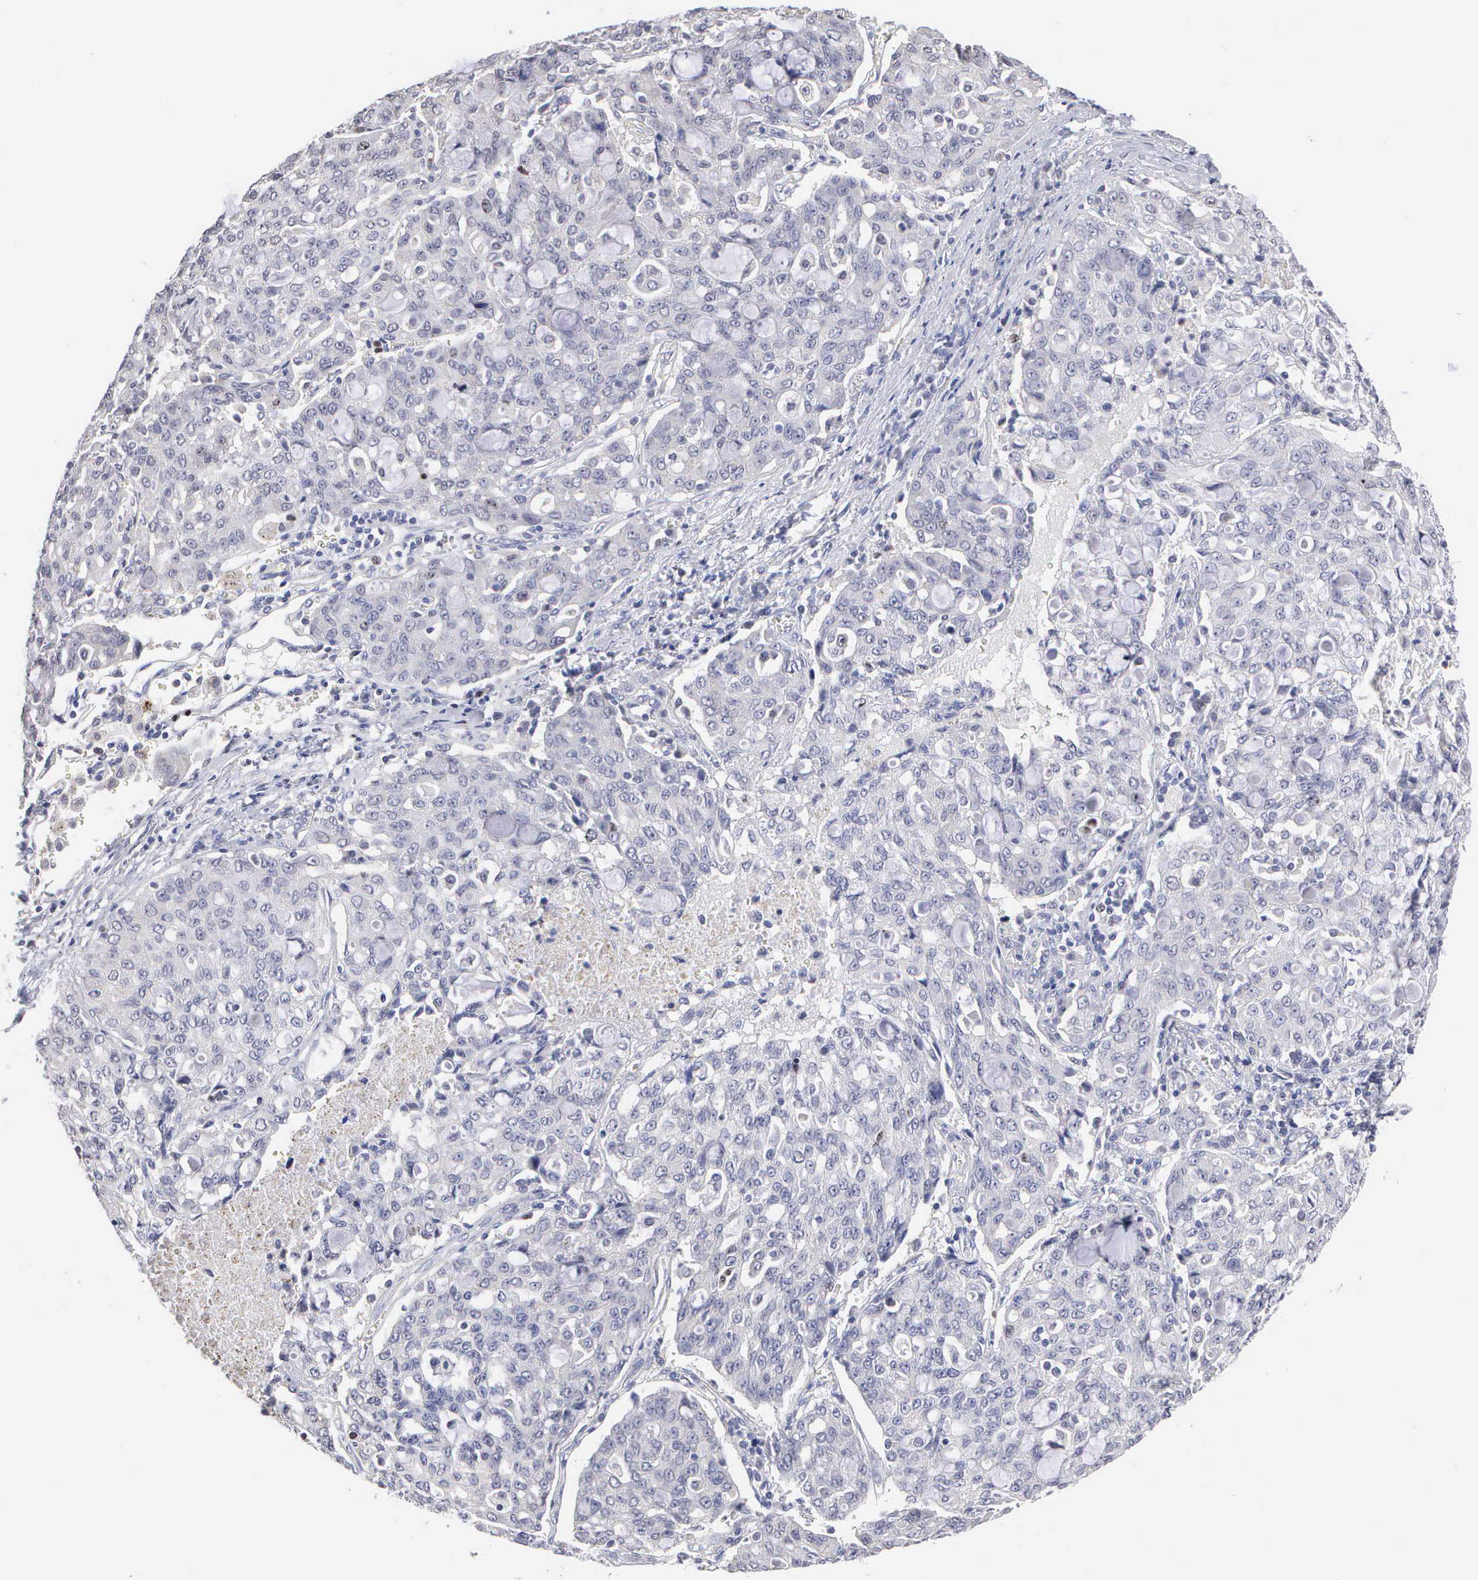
{"staining": {"intensity": "negative", "quantity": "none", "location": "none"}, "tissue": "lung cancer", "cell_type": "Tumor cells", "image_type": "cancer", "snomed": [{"axis": "morphology", "description": "Adenocarcinoma, NOS"}, {"axis": "topography", "description": "Lung"}], "caption": "Immunohistochemical staining of lung adenocarcinoma shows no significant expression in tumor cells.", "gene": "KDM6A", "patient": {"sex": "female", "age": 44}}